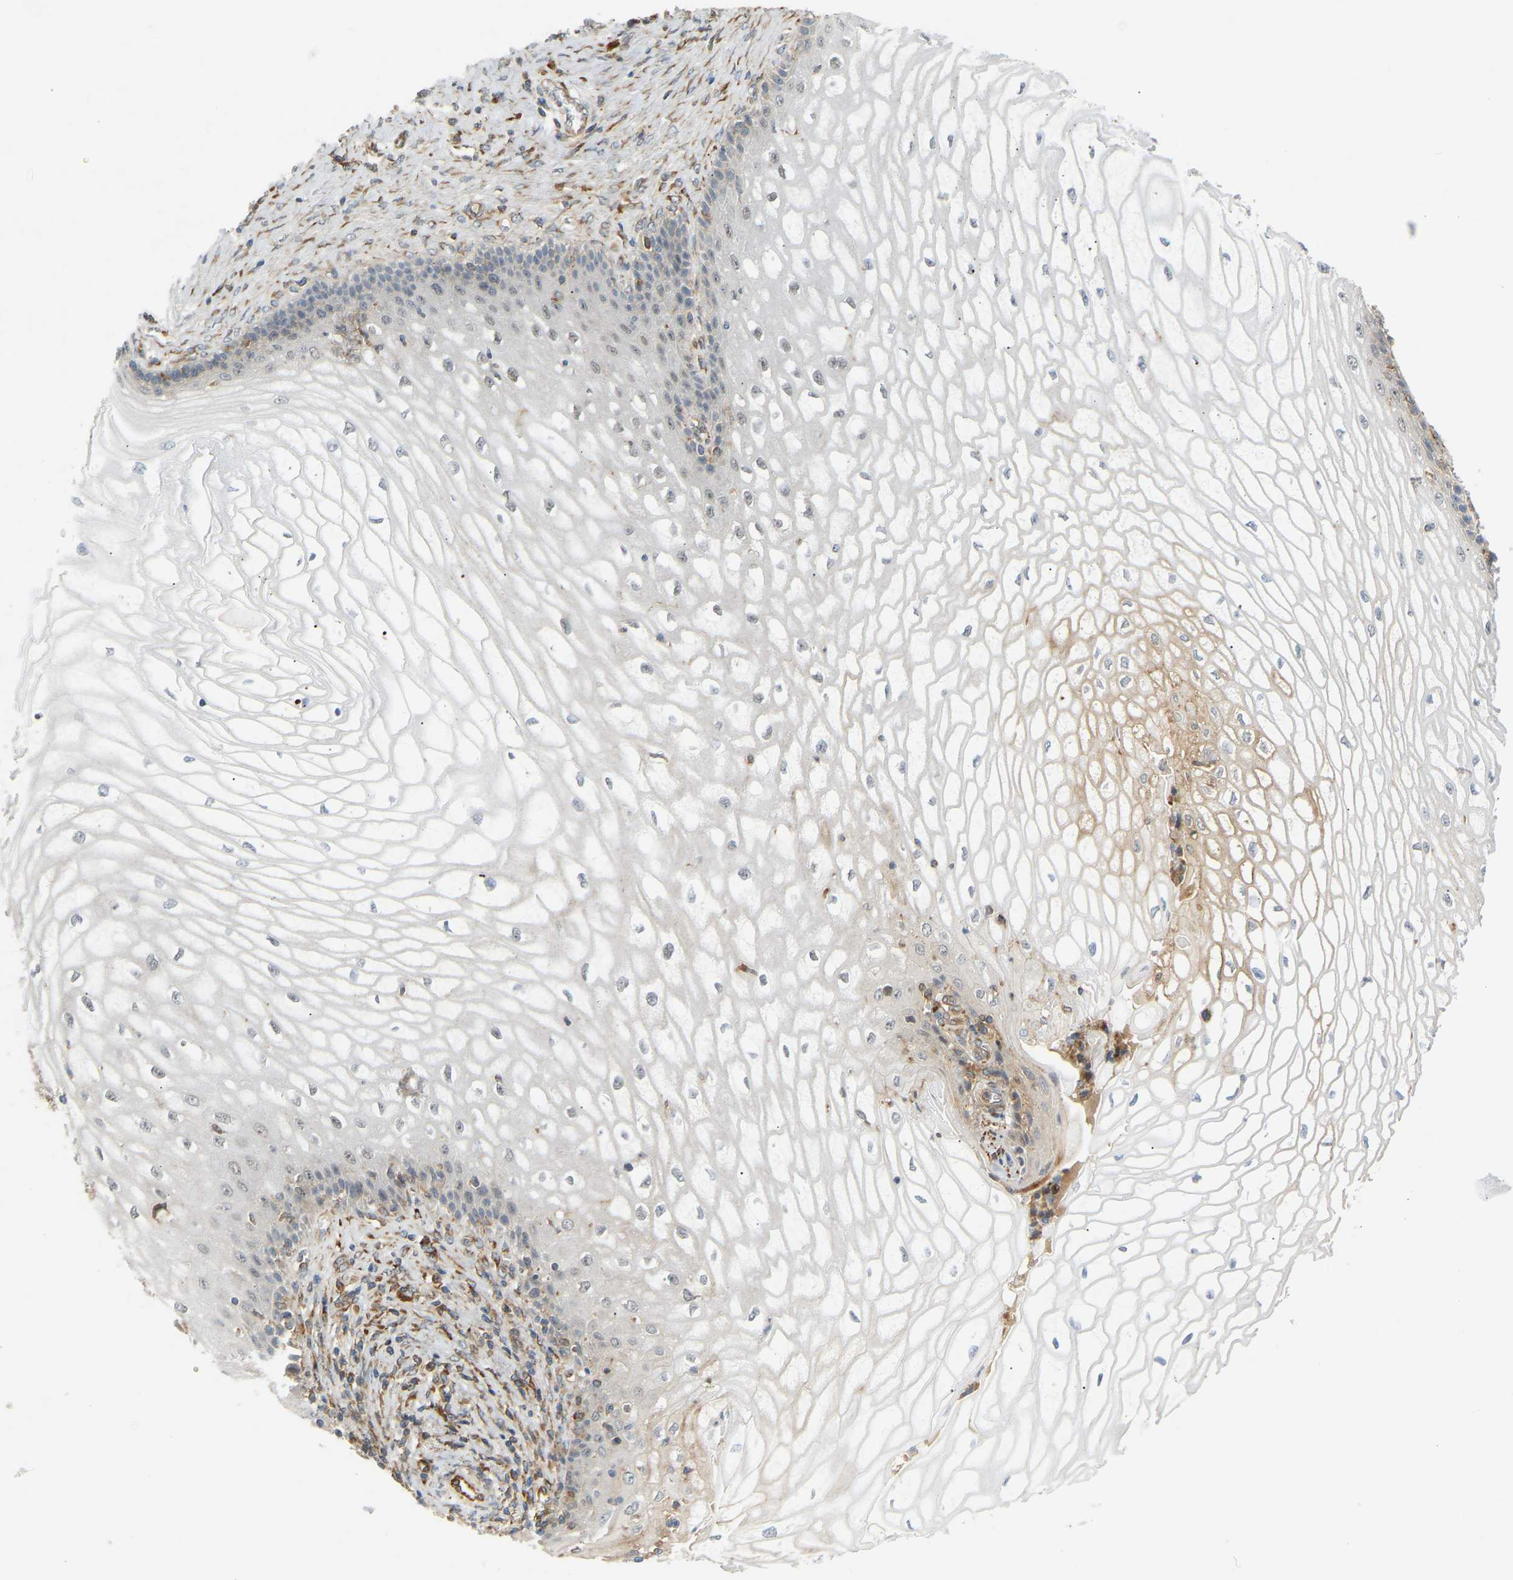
{"staining": {"intensity": "moderate", "quantity": "<25%", "location": "cytoplasmic/membranous"}, "tissue": "cervical cancer", "cell_type": "Tumor cells", "image_type": "cancer", "snomed": [{"axis": "morphology", "description": "Adenocarcinoma, NOS"}, {"axis": "topography", "description": "Cervix"}], "caption": "Immunohistochemistry (IHC) of human cervical adenocarcinoma displays low levels of moderate cytoplasmic/membranous expression in approximately <25% of tumor cells. The protein of interest is shown in brown color, while the nuclei are stained blue.", "gene": "PLCG2", "patient": {"sex": "female", "age": 44}}